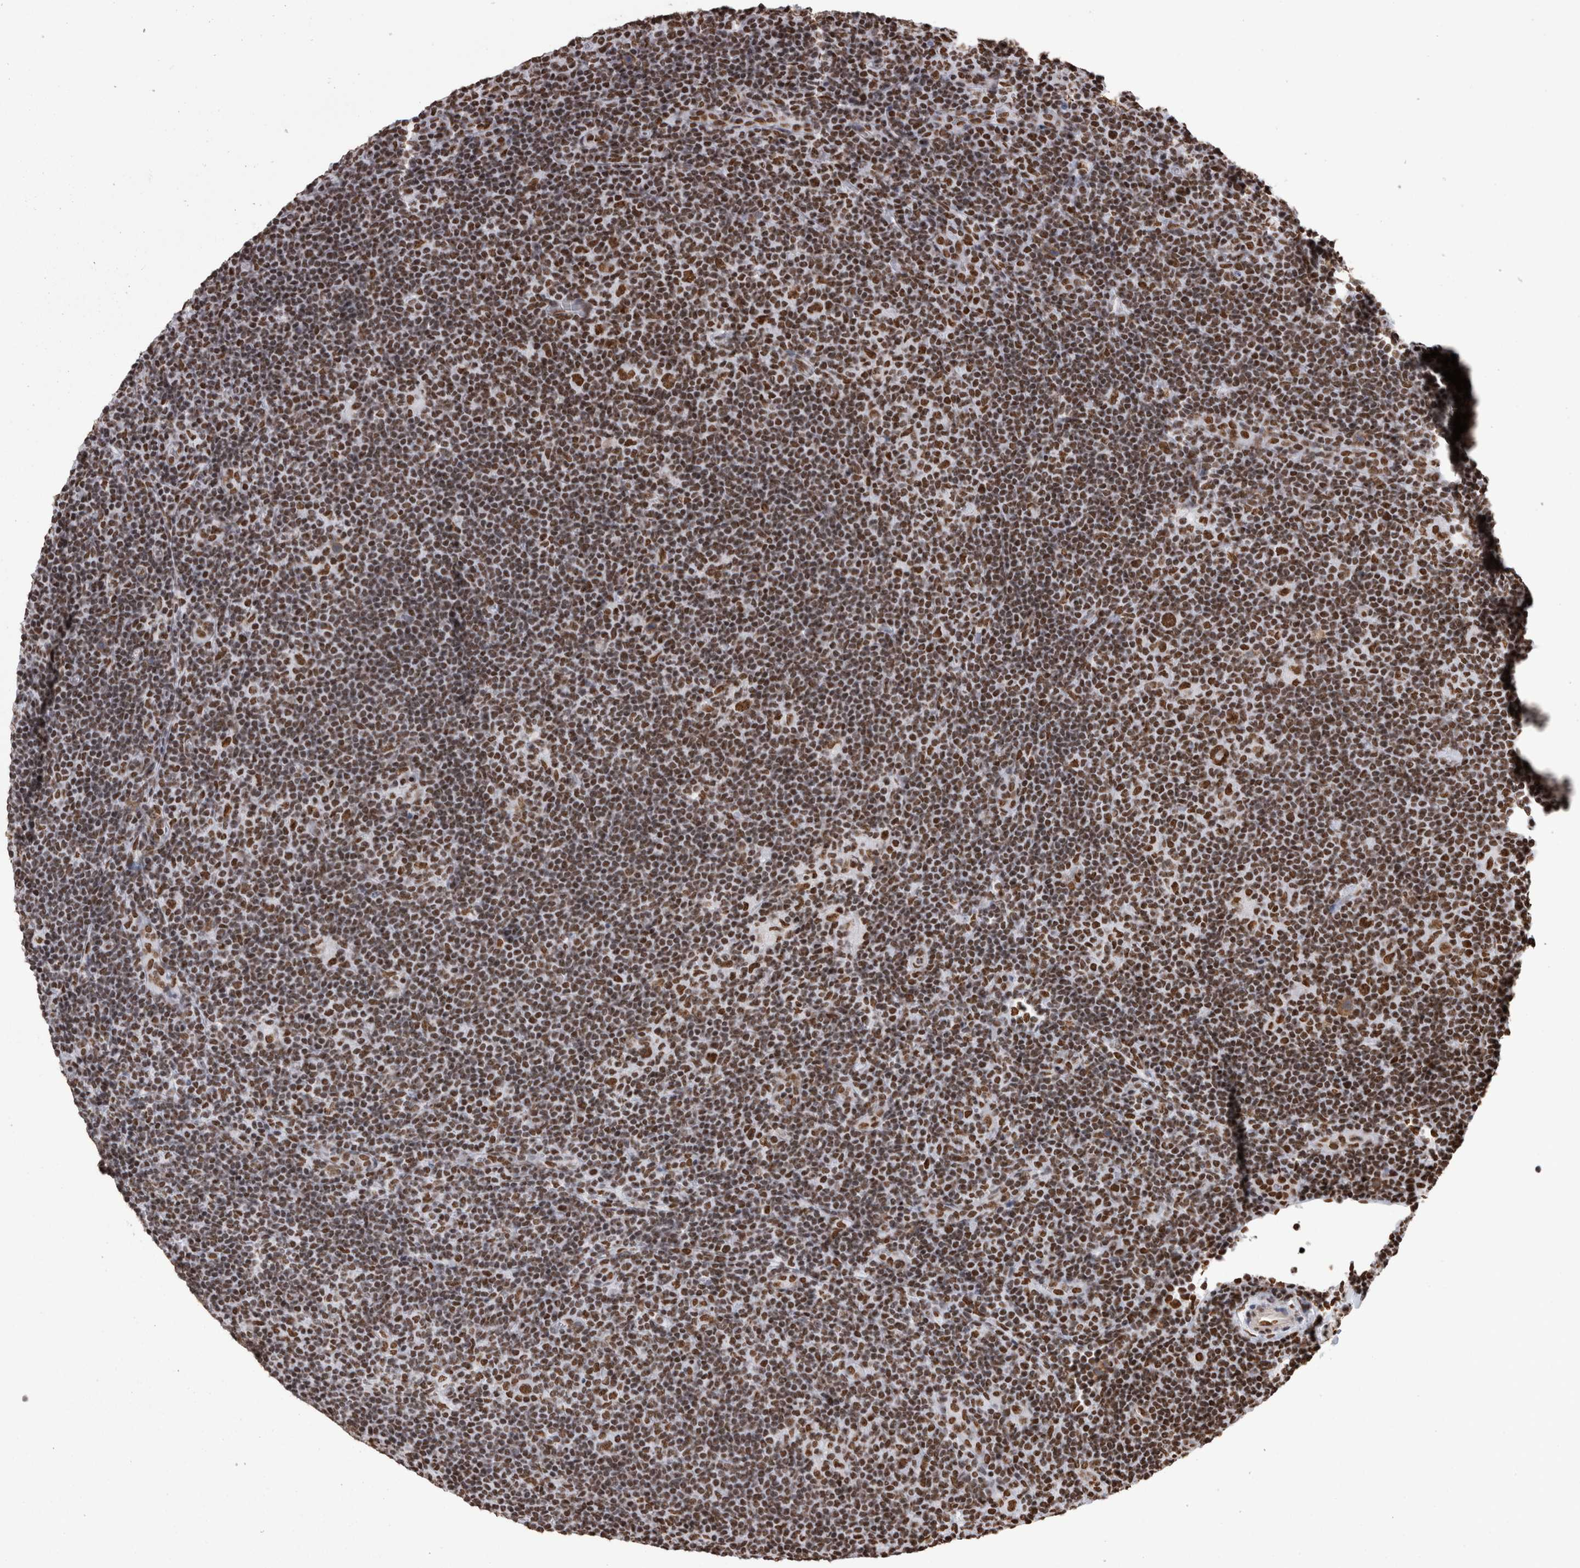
{"staining": {"intensity": "strong", "quantity": ">75%", "location": "nuclear"}, "tissue": "lymphoma", "cell_type": "Tumor cells", "image_type": "cancer", "snomed": [{"axis": "morphology", "description": "Hodgkin's disease, NOS"}, {"axis": "topography", "description": "Lymph node"}], "caption": "Immunohistochemical staining of Hodgkin's disease shows strong nuclear protein staining in approximately >75% of tumor cells. The protein is shown in brown color, while the nuclei are stained blue.", "gene": "HNRNPM", "patient": {"sex": "female", "age": 57}}